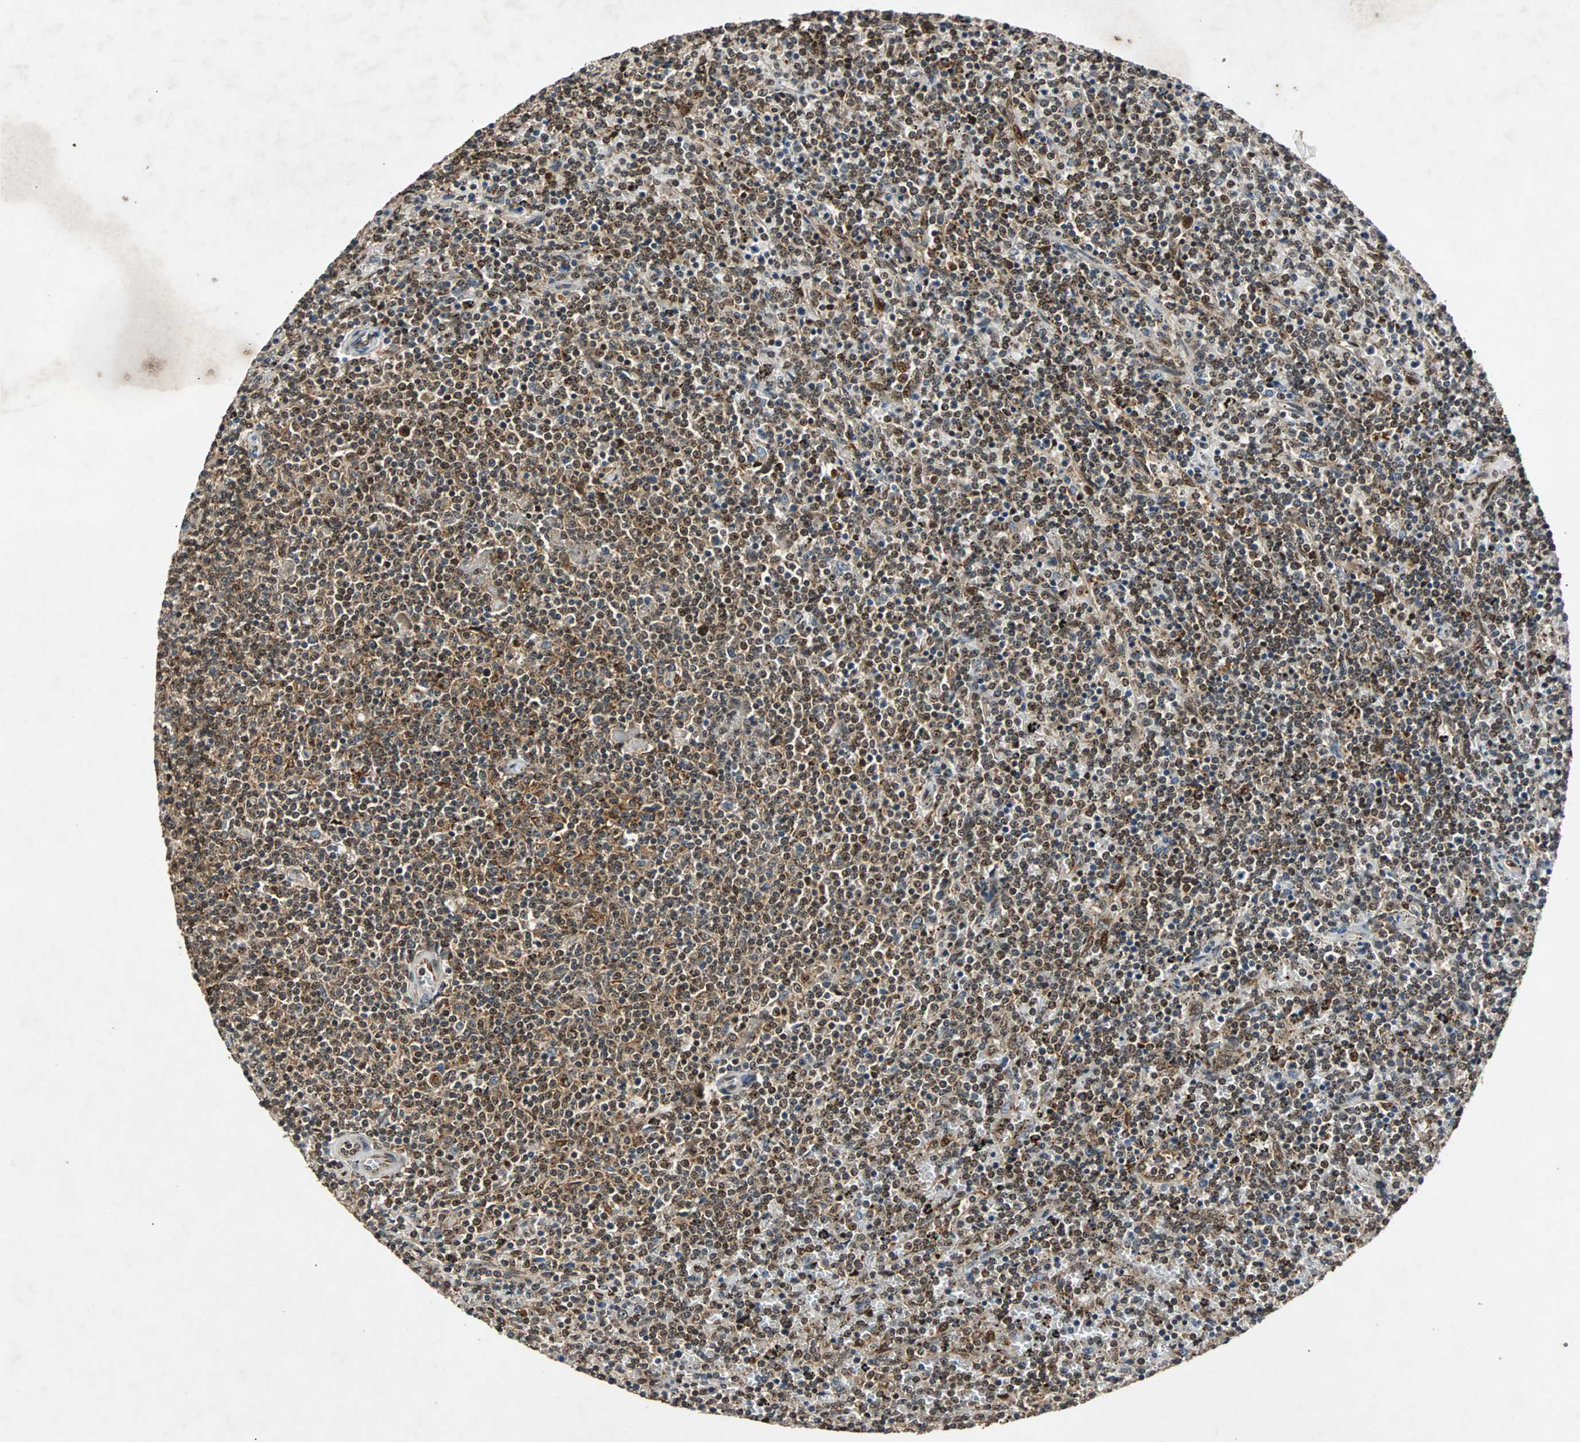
{"staining": {"intensity": "strong", "quantity": ">75%", "location": "cytoplasmic/membranous,nuclear"}, "tissue": "lymphoma", "cell_type": "Tumor cells", "image_type": "cancer", "snomed": [{"axis": "morphology", "description": "Malignant lymphoma, non-Hodgkin's type, Low grade"}, {"axis": "topography", "description": "Spleen"}], "caption": "Protein staining of malignant lymphoma, non-Hodgkin's type (low-grade) tissue demonstrates strong cytoplasmic/membranous and nuclear staining in about >75% of tumor cells.", "gene": "USP31", "patient": {"sex": "female", "age": 50}}